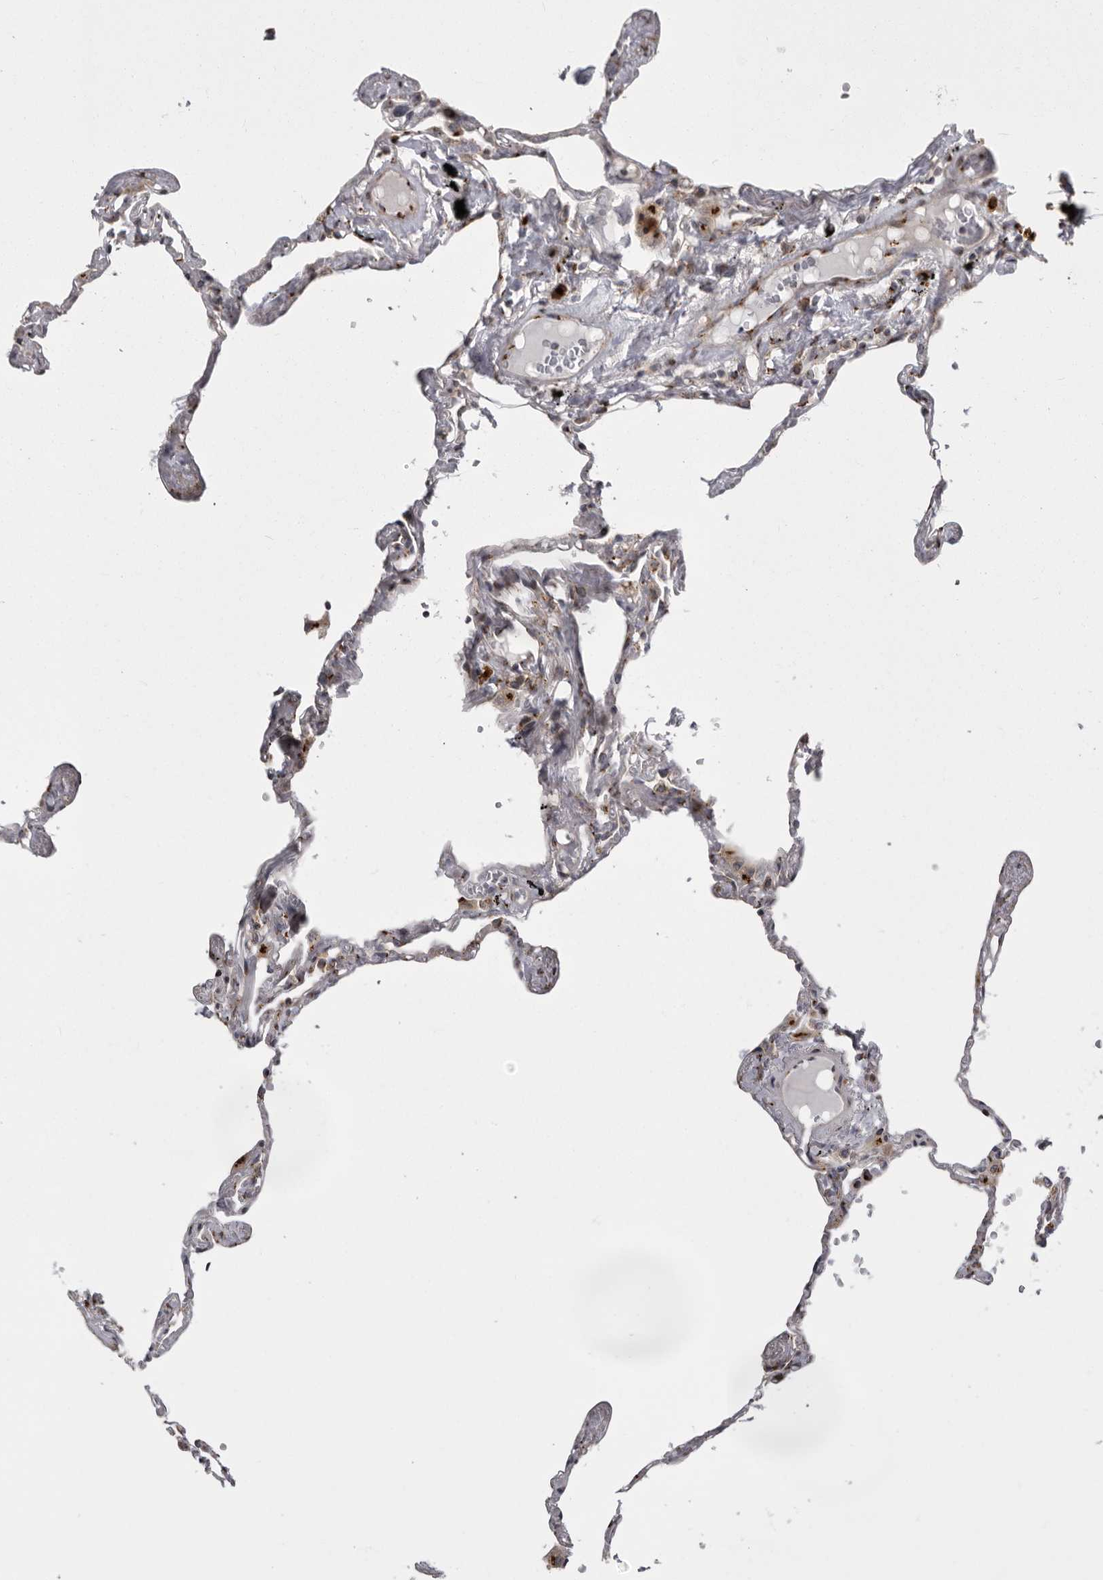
{"staining": {"intensity": "weak", "quantity": ">75%", "location": "cytoplasmic/membranous"}, "tissue": "lung", "cell_type": "Alveolar cells", "image_type": "normal", "snomed": [{"axis": "morphology", "description": "Normal tissue, NOS"}, {"axis": "topography", "description": "Lung"}], "caption": "High-power microscopy captured an immunohistochemistry (IHC) micrograph of unremarkable lung, revealing weak cytoplasmic/membranous positivity in approximately >75% of alveolar cells. (DAB (3,3'-diaminobenzidine) IHC with brightfield microscopy, high magnification).", "gene": "WDR47", "patient": {"sex": "female", "age": 67}}